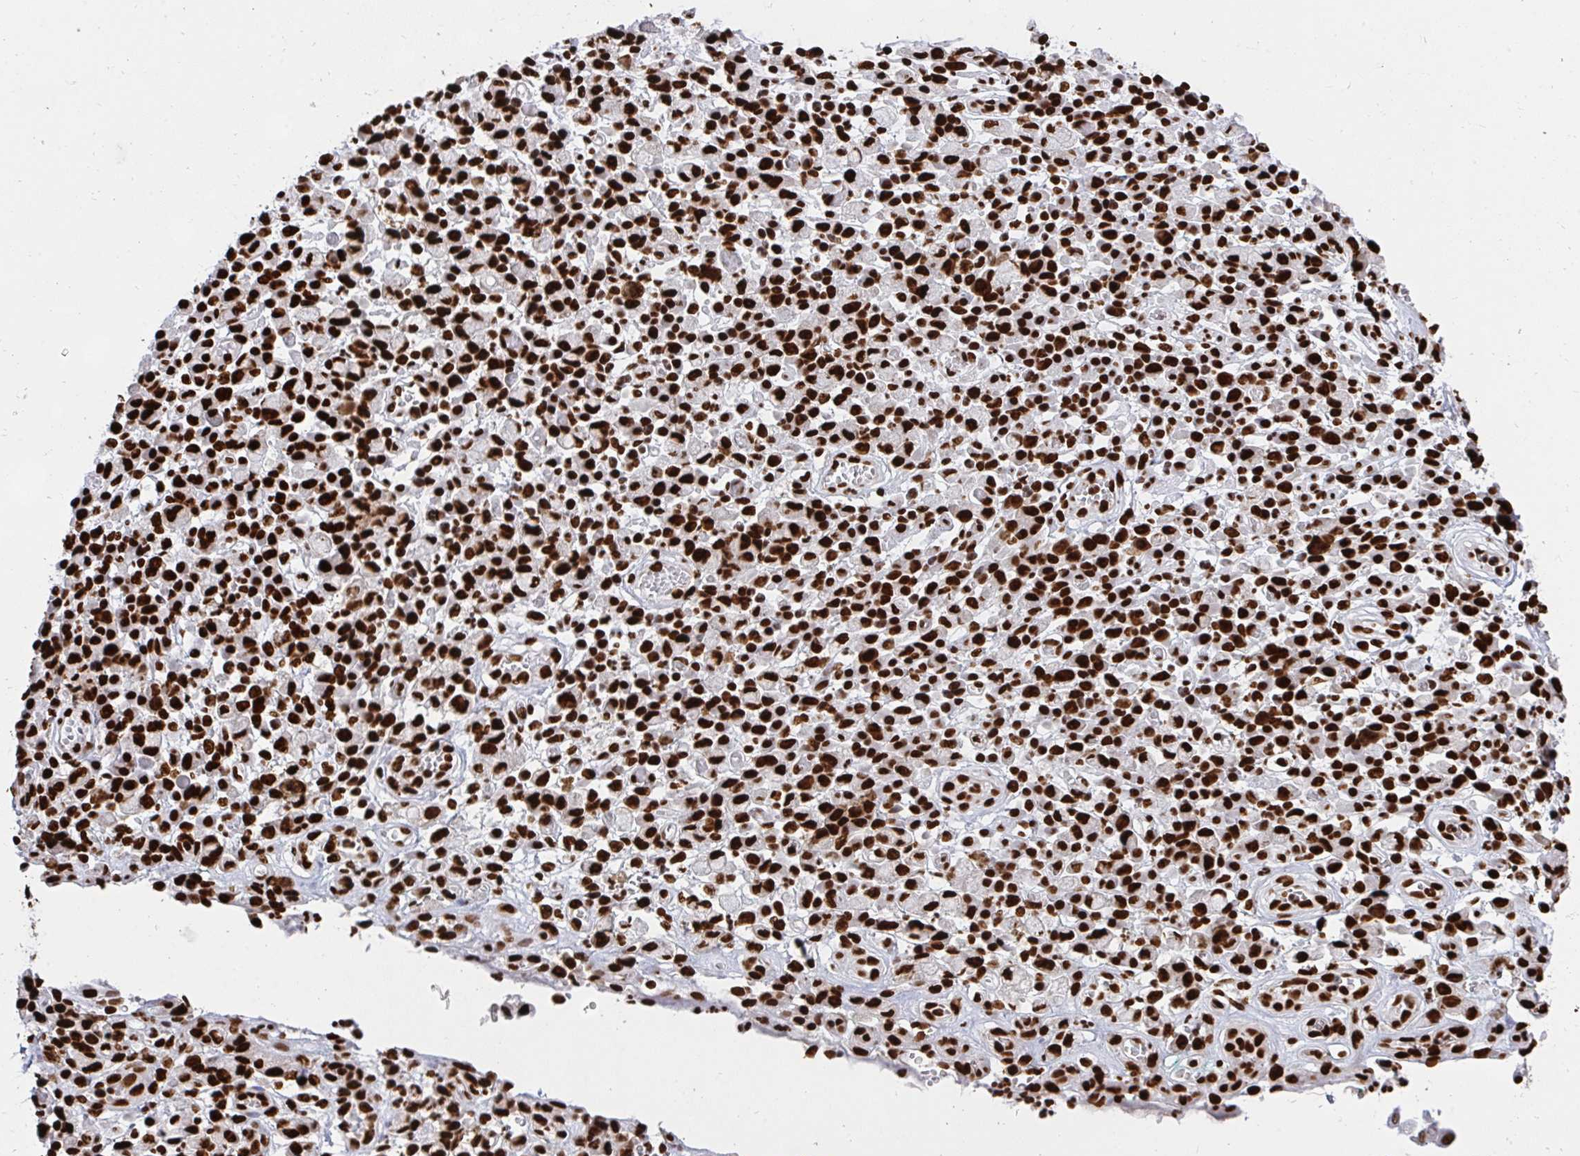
{"staining": {"intensity": "strong", "quantity": ">75%", "location": "nuclear"}, "tissue": "stomach cancer", "cell_type": "Tumor cells", "image_type": "cancer", "snomed": [{"axis": "morphology", "description": "Adenocarcinoma, NOS"}, {"axis": "topography", "description": "Stomach"}], "caption": "Immunohistochemistry histopathology image of neoplastic tissue: human adenocarcinoma (stomach) stained using immunohistochemistry (IHC) displays high levels of strong protein expression localized specifically in the nuclear of tumor cells, appearing as a nuclear brown color.", "gene": "HNRNPL", "patient": {"sex": "male", "age": 77}}